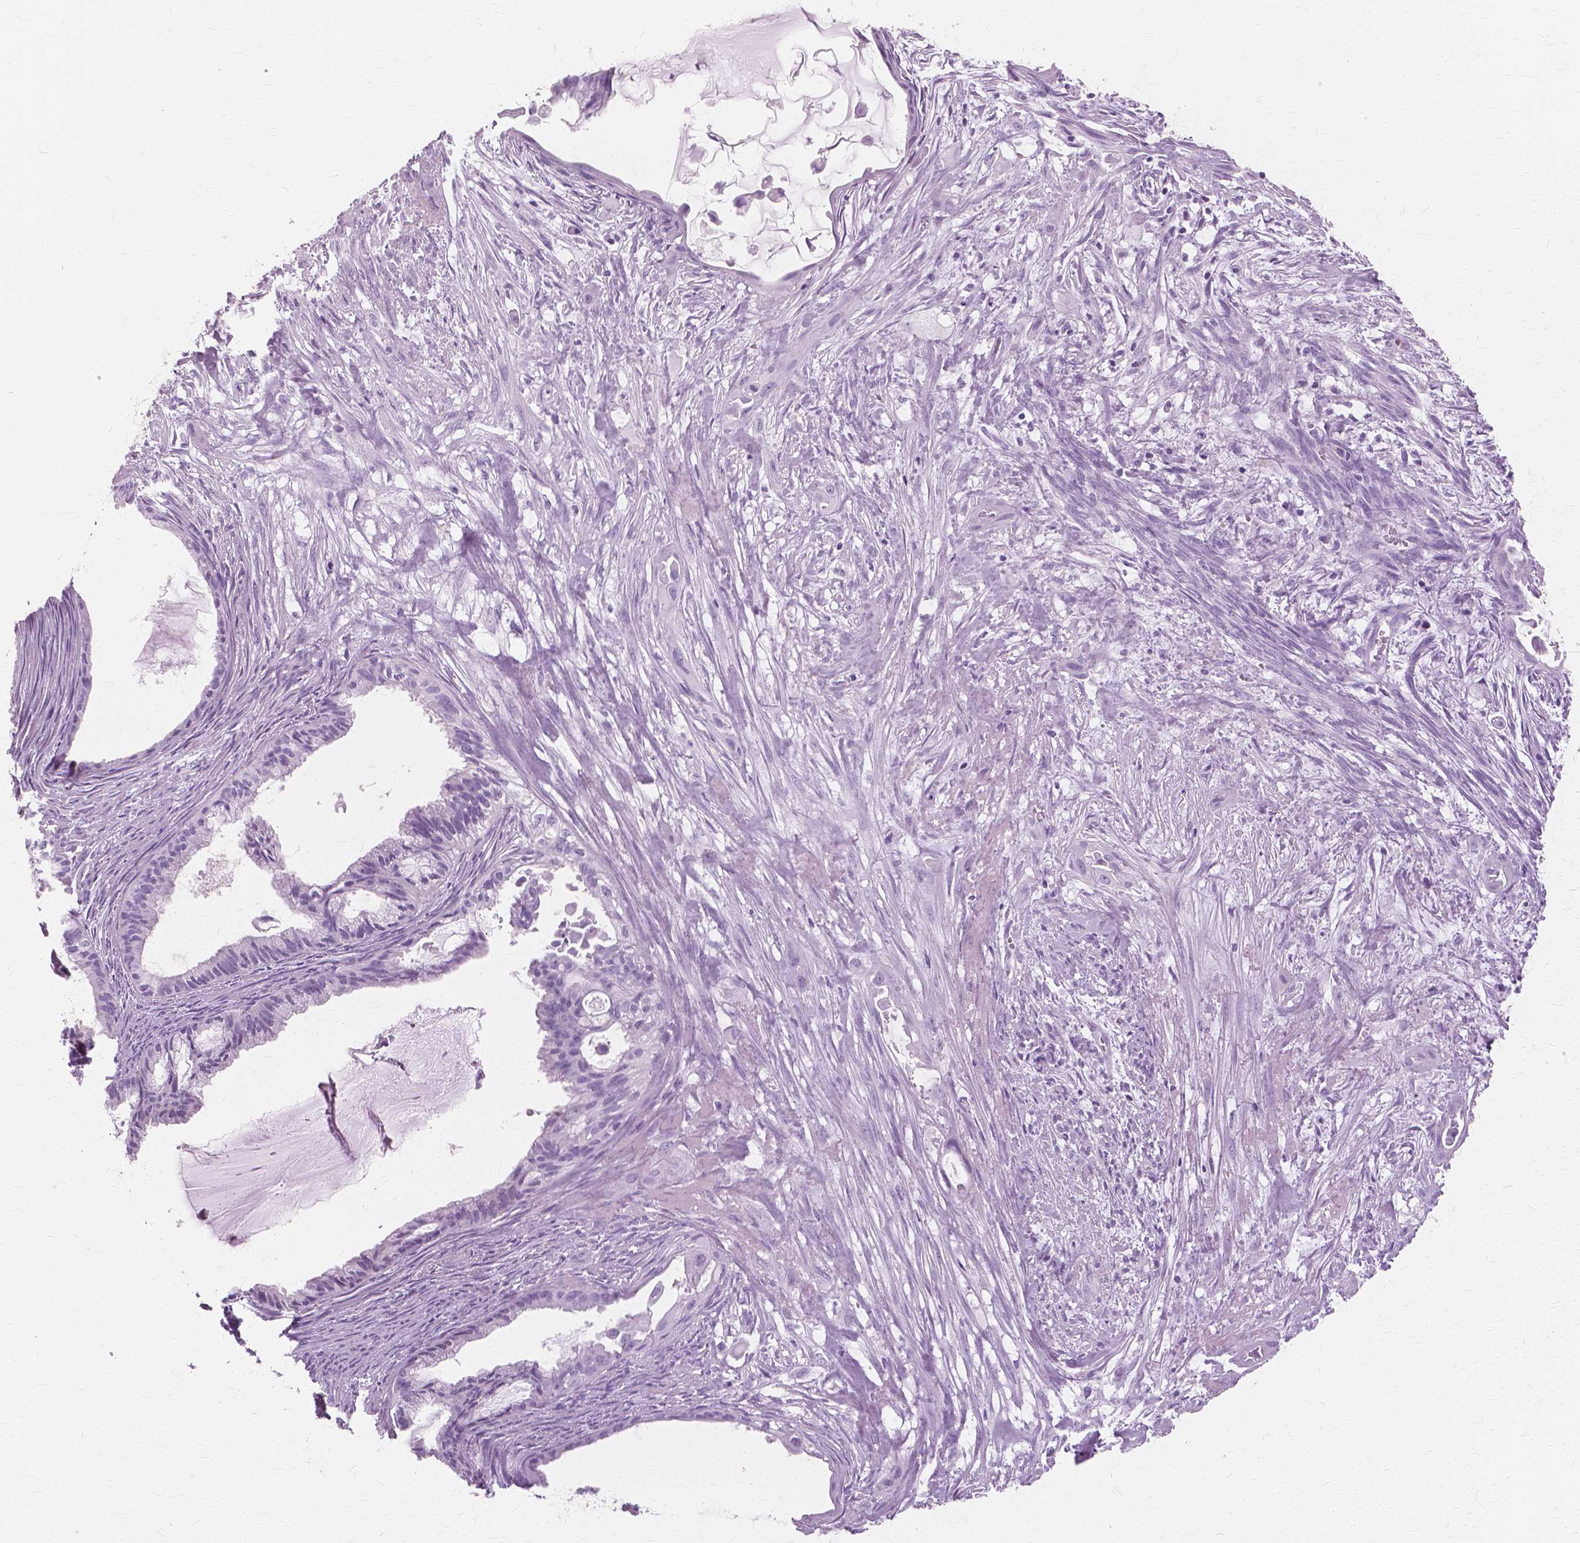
{"staining": {"intensity": "negative", "quantity": "none", "location": "none"}, "tissue": "endometrial cancer", "cell_type": "Tumor cells", "image_type": "cancer", "snomed": [{"axis": "morphology", "description": "Adenocarcinoma, NOS"}, {"axis": "topography", "description": "Endometrium"}], "caption": "Immunohistochemistry (IHC) histopathology image of human endometrial cancer (adenocarcinoma) stained for a protein (brown), which exhibits no staining in tumor cells.", "gene": "SFTPD", "patient": {"sex": "female", "age": 86}}